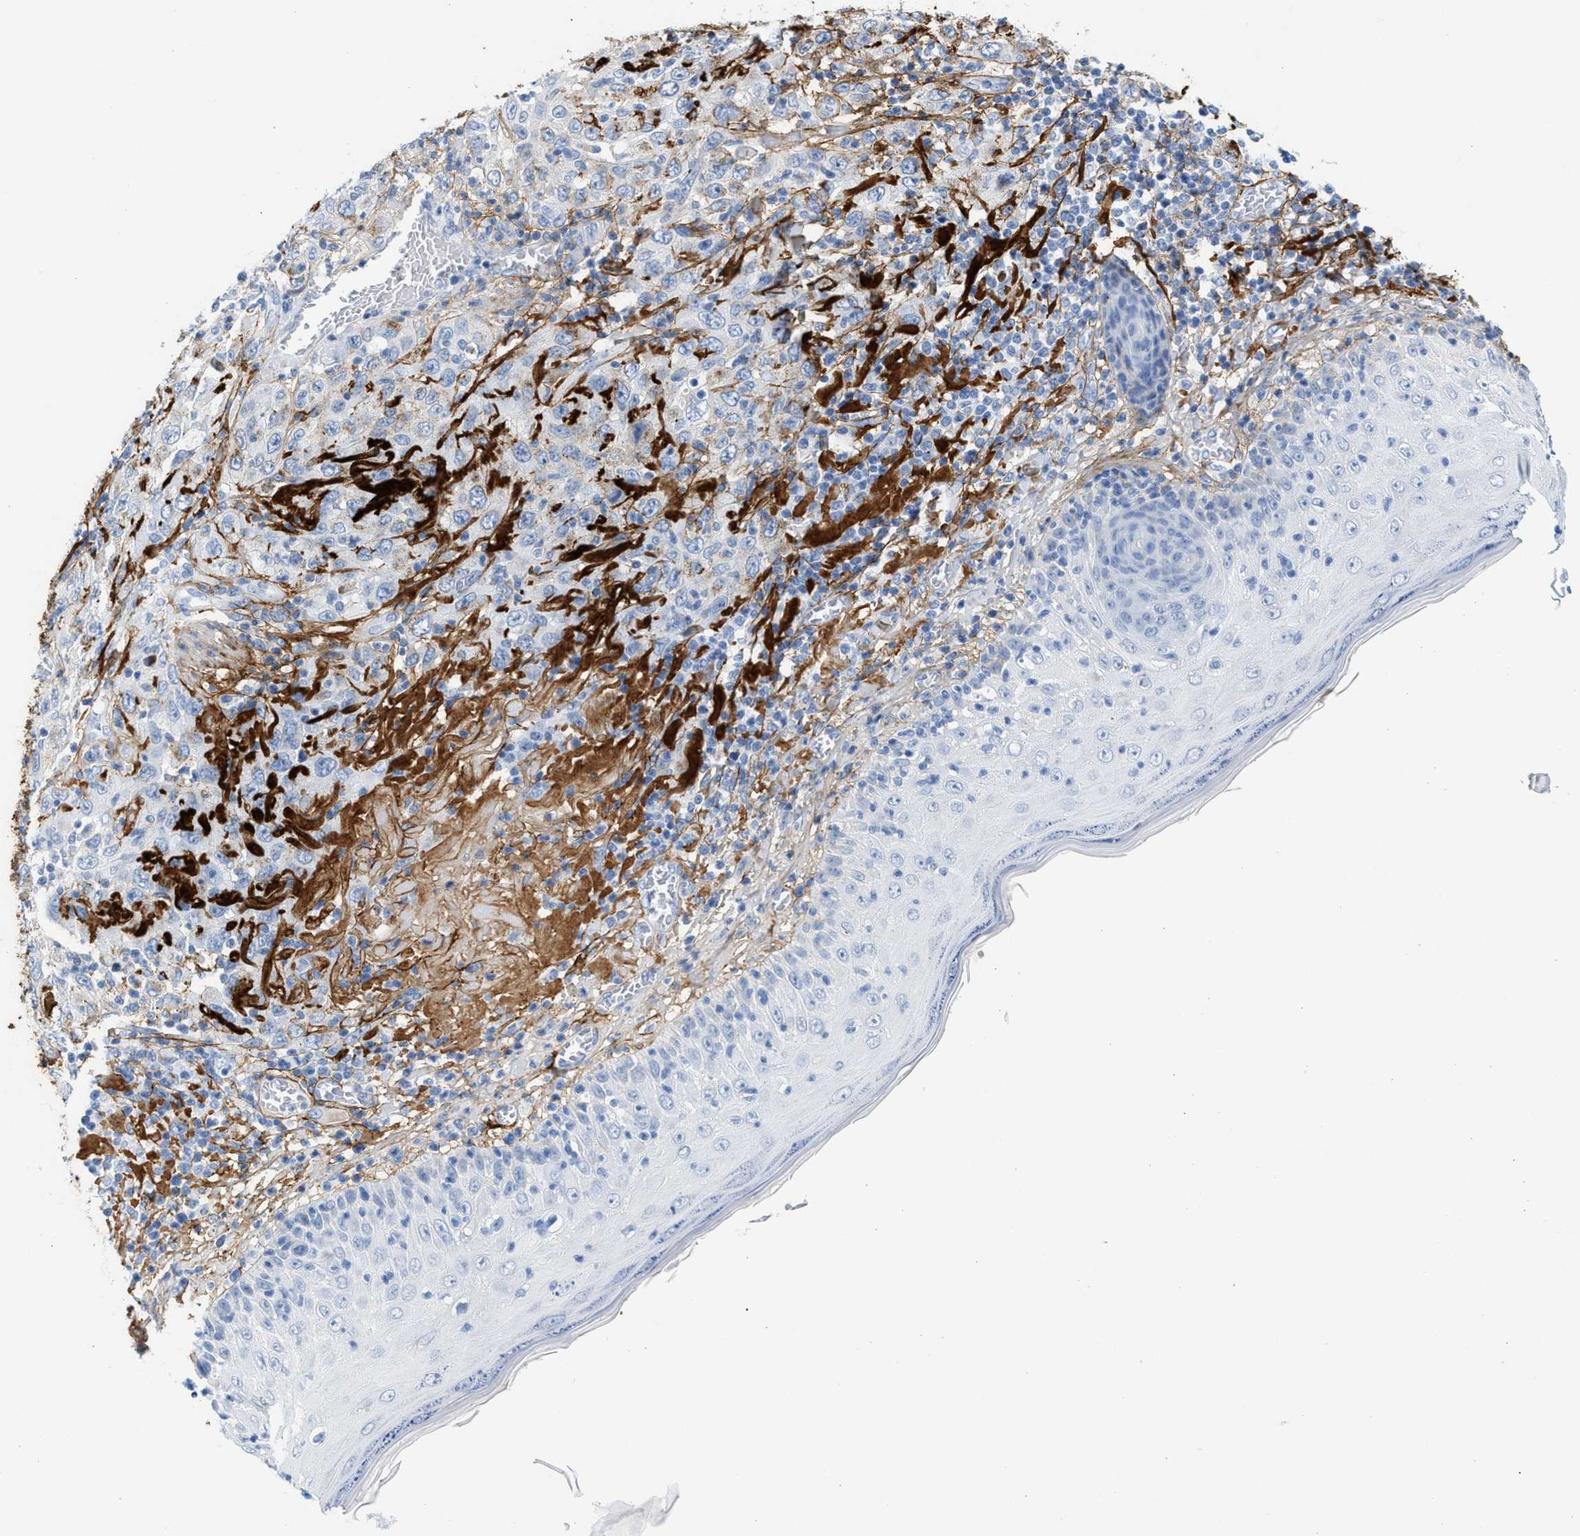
{"staining": {"intensity": "negative", "quantity": "none", "location": "none"}, "tissue": "skin cancer", "cell_type": "Tumor cells", "image_type": "cancer", "snomed": [{"axis": "morphology", "description": "Squamous cell carcinoma, NOS"}, {"axis": "topography", "description": "Skin"}], "caption": "The micrograph demonstrates no significant expression in tumor cells of skin cancer. The staining was performed using DAB to visualize the protein expression in brown, while the nuclei were stained in blue with hematoxylin (Magnification: 20x).", "gene": "TNR", "patient": {"sex": "female", "age": 88}}